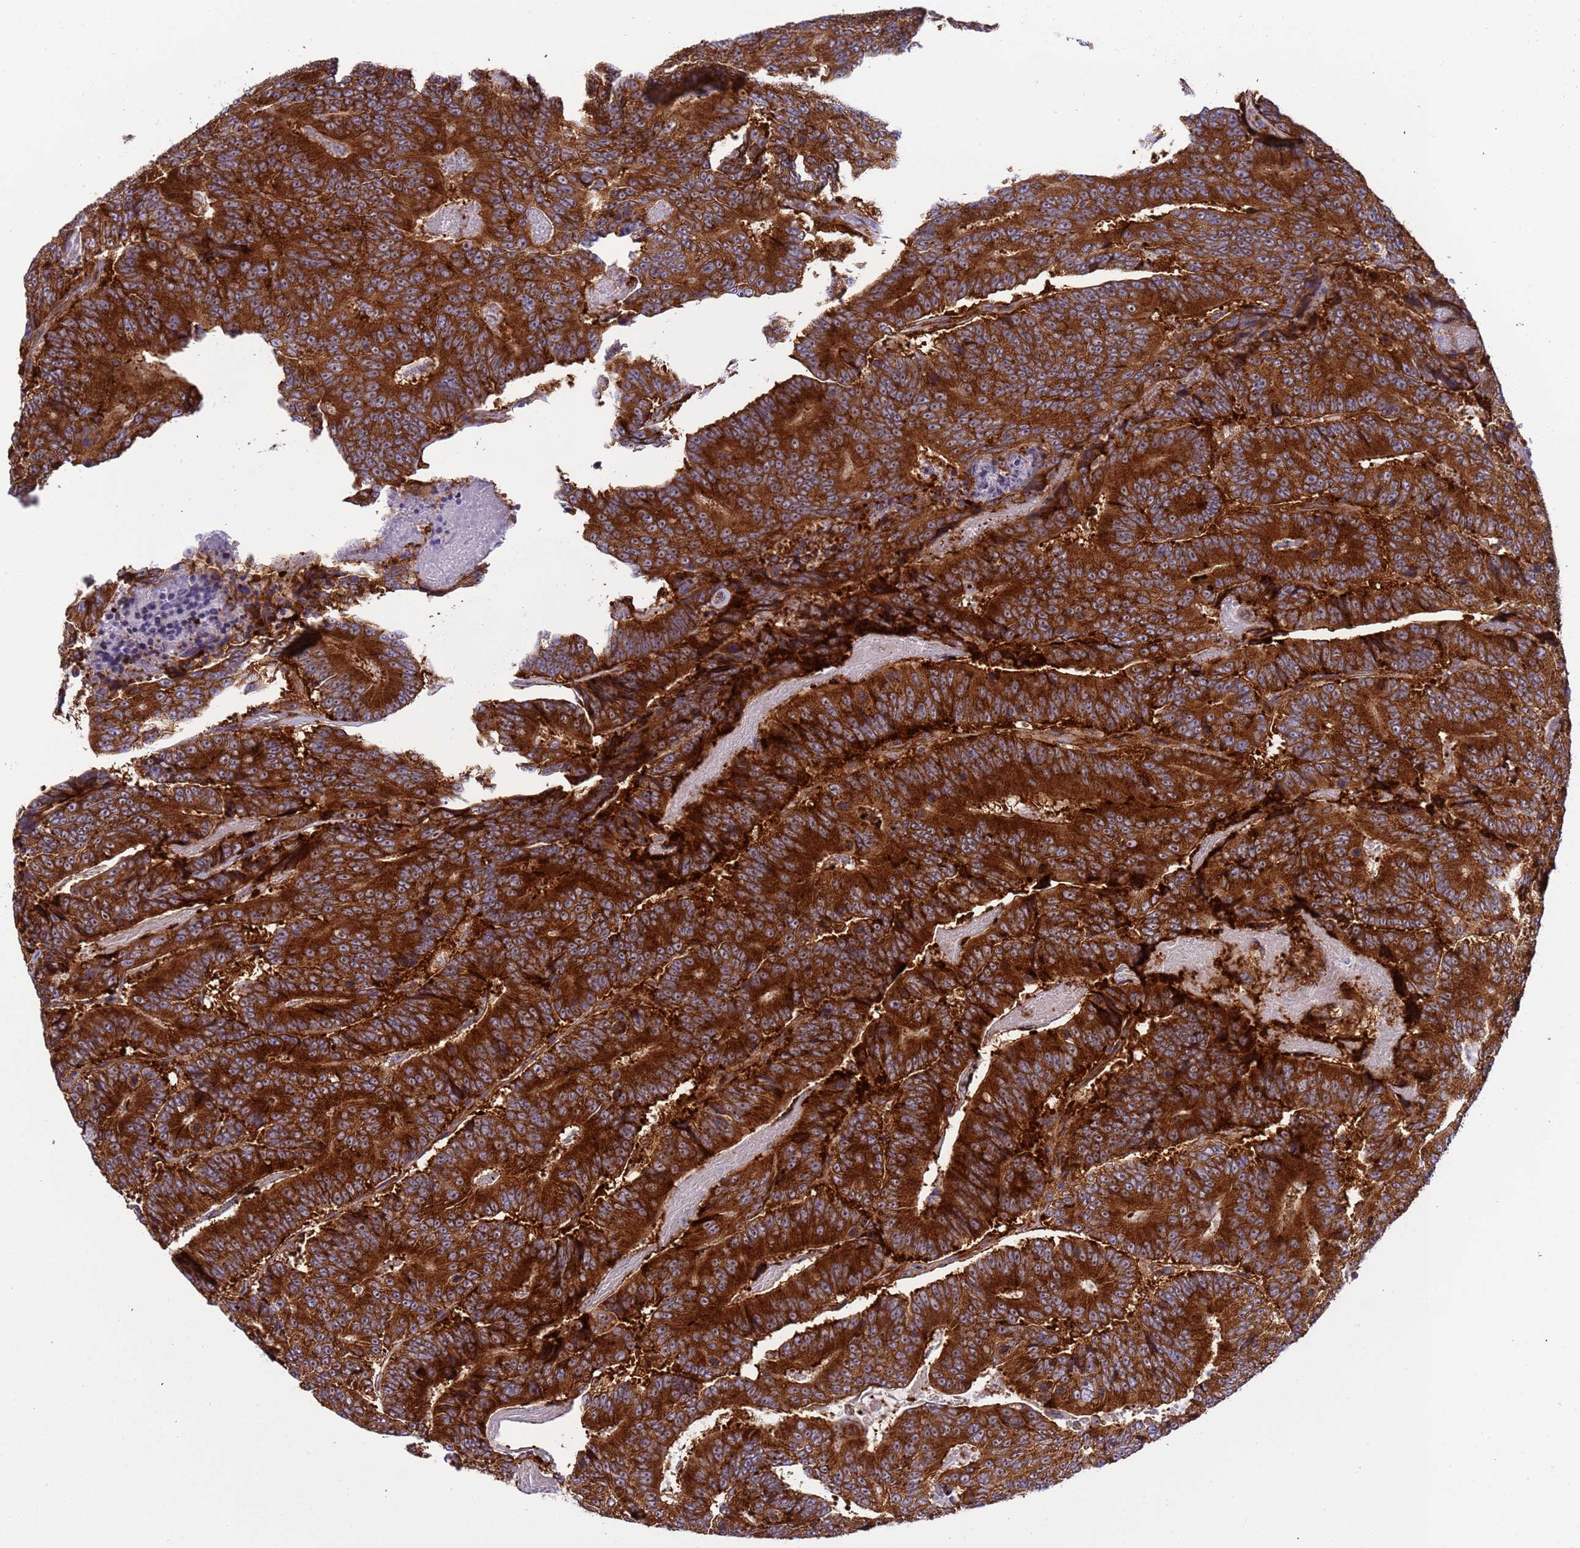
{"staining": {"intensity": "strong", "quantity": ">75%", "location": "cytoplasmic/membranous"}, "tissue": "colorectal cancer", "cell_type": "Tumor cells", "image_type": "cancer", "snomed": [{"axis": "morphology", "description": "Adenocarcinoma, NOS"}, {"axis": "topography", "description": "Colon"}], "caption": "Adenocarcinoma (colorectal) stained with immunohistochemistry (IHC) displays strong cytoplasmic/membranous positivity in approximately >75% of tumor cells.", "gene": "RPL36", "patient": {"sex": "male", "age": 83}}